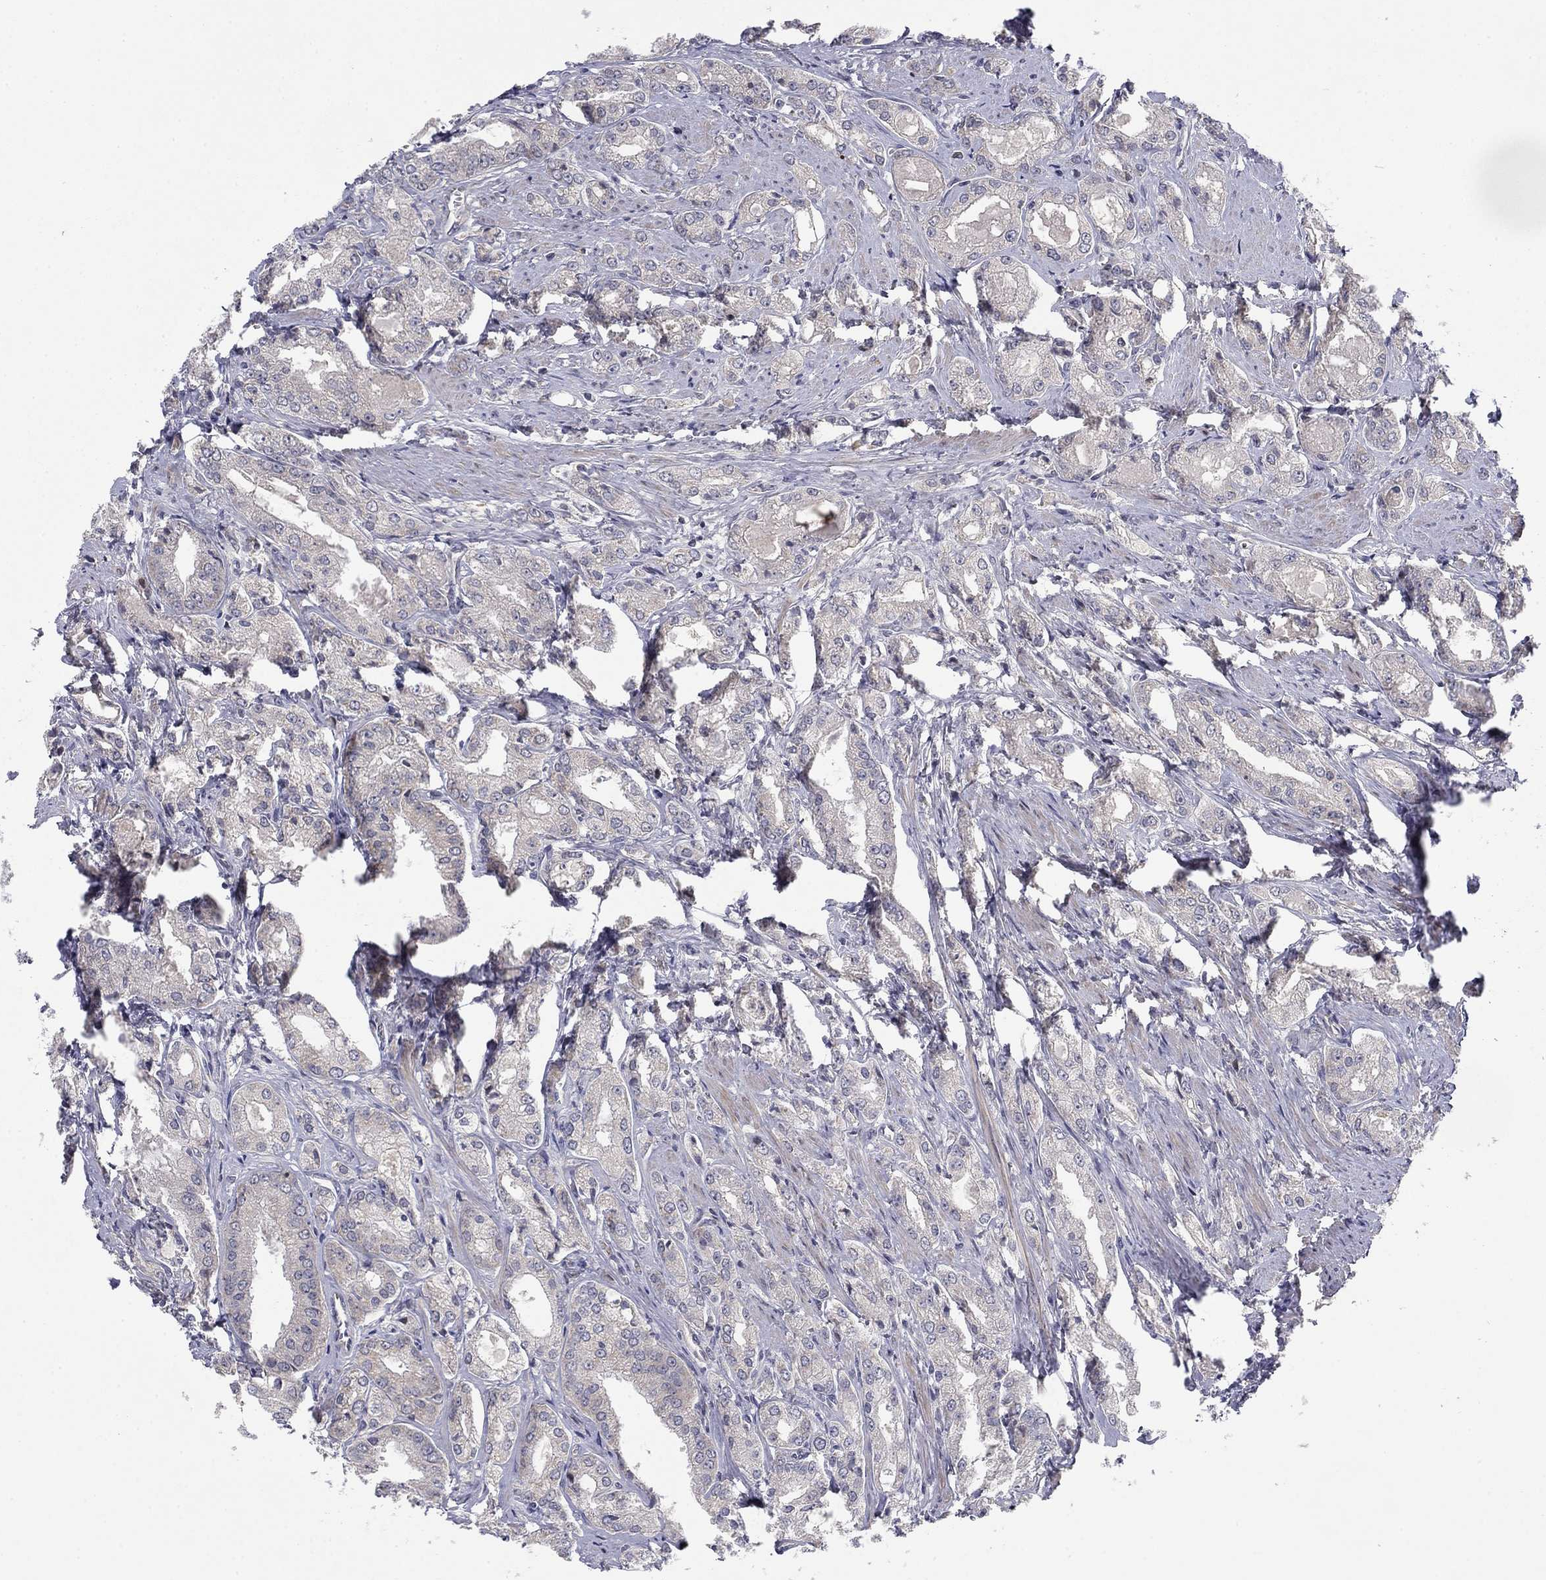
{"staining": {"intensity": "negative", "quantity": "none", "location": "none"}, "tissue": "prostate cancer", "cell_type": "Tumor cells", "image_type": "cancer", "snomed": [{"axis": "morphology", "description": "Adenocarcinoma, NOS"}, {"axis": "morphology", "description": "Adenocarcinoma, High grade"}, {"axis": "topography", "description": "Prostate"}], "caption": "Tumor cells are negative for brown protein staining in prostate cancer (adenocarcinoma (high-grade)).", "gene": "MMAA", "patient": {"sex": "male", "age": 70}}